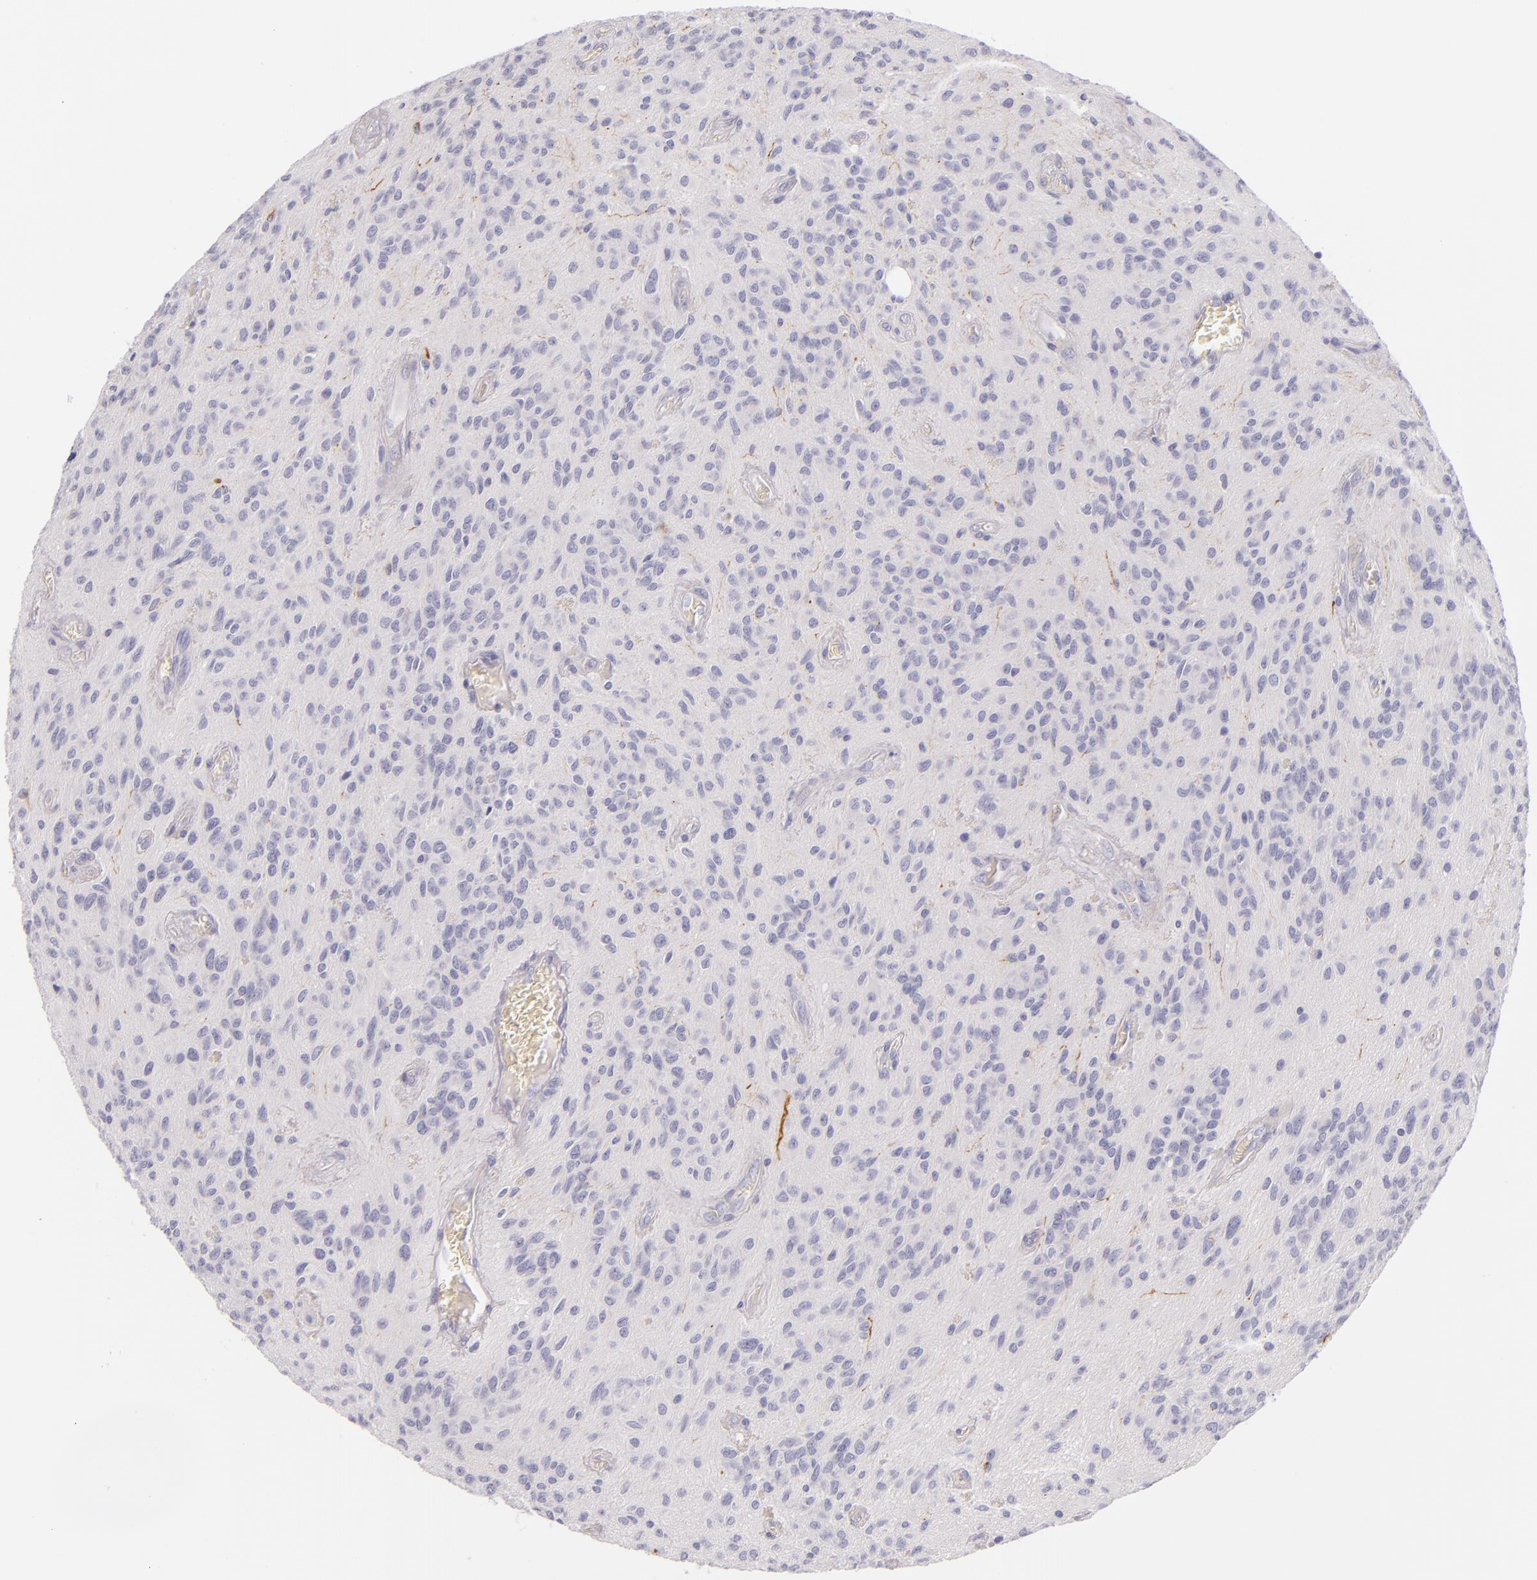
{"staining": {"intensity": "weak", "quantity": "<25%", "location": "cytoplasmic/membranous"}, "tissue": "glioma", "cell_type": "Tumor cells", "image_type": "cancer", "snomed": [{"axis": "morphology", "description": "Glioma, malignant, Low grade"}, {"axis": "topography", "description": "Brain"}], "caption": "High magnification brightfield microscopy of malignant low-grade glioma stained with DAB (brown) and counterstained with hematoxylin (blue): tumor cells show no significant expression. Nuclei are stained in blue.", "gene": "INA", "patient": {"sex": "female", "age": 15}}